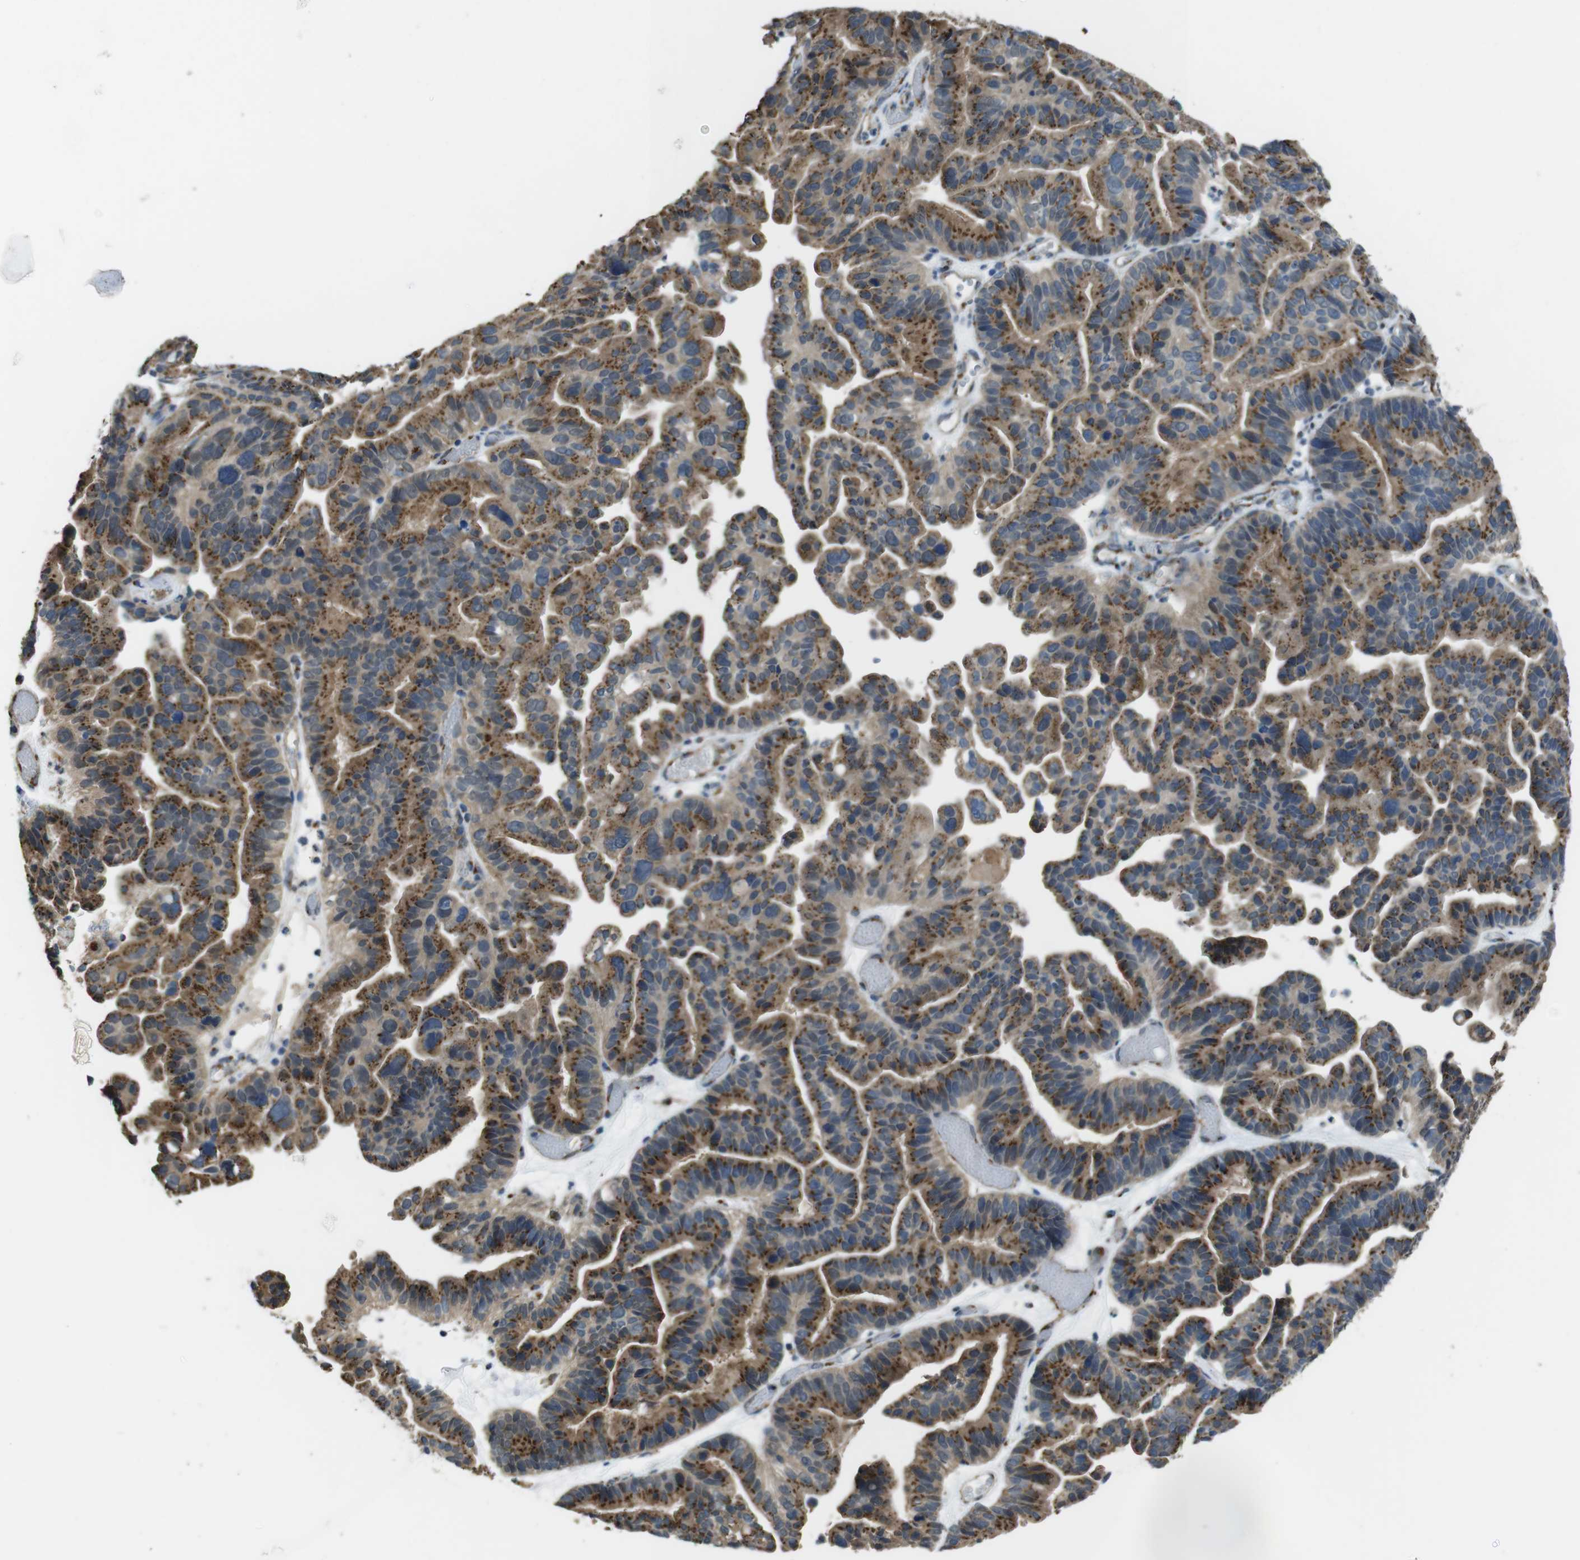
{"staining": {"intensity": "moderate", "quantity": ">75%", "location": "cytoplasmic/membranous"}, "tissue": "ovarian cancer", "cell_type": "Tumor cells", "image_type": "cancer", "snomed": [{"axis": "morphology", "description": "Cystadenocarcinoma, serous, NOS"}, {"axis": "topography", "description": "Ovary"}], "caption": "This is an image of IHC staining of ovarian cancer (serous cystadenocarcinoma), which shows moderate expression in the cytoplasmic/membranous of tumor cells.", "gene": "RAB6A", "patient": {"sex": "female", "age": 56}}